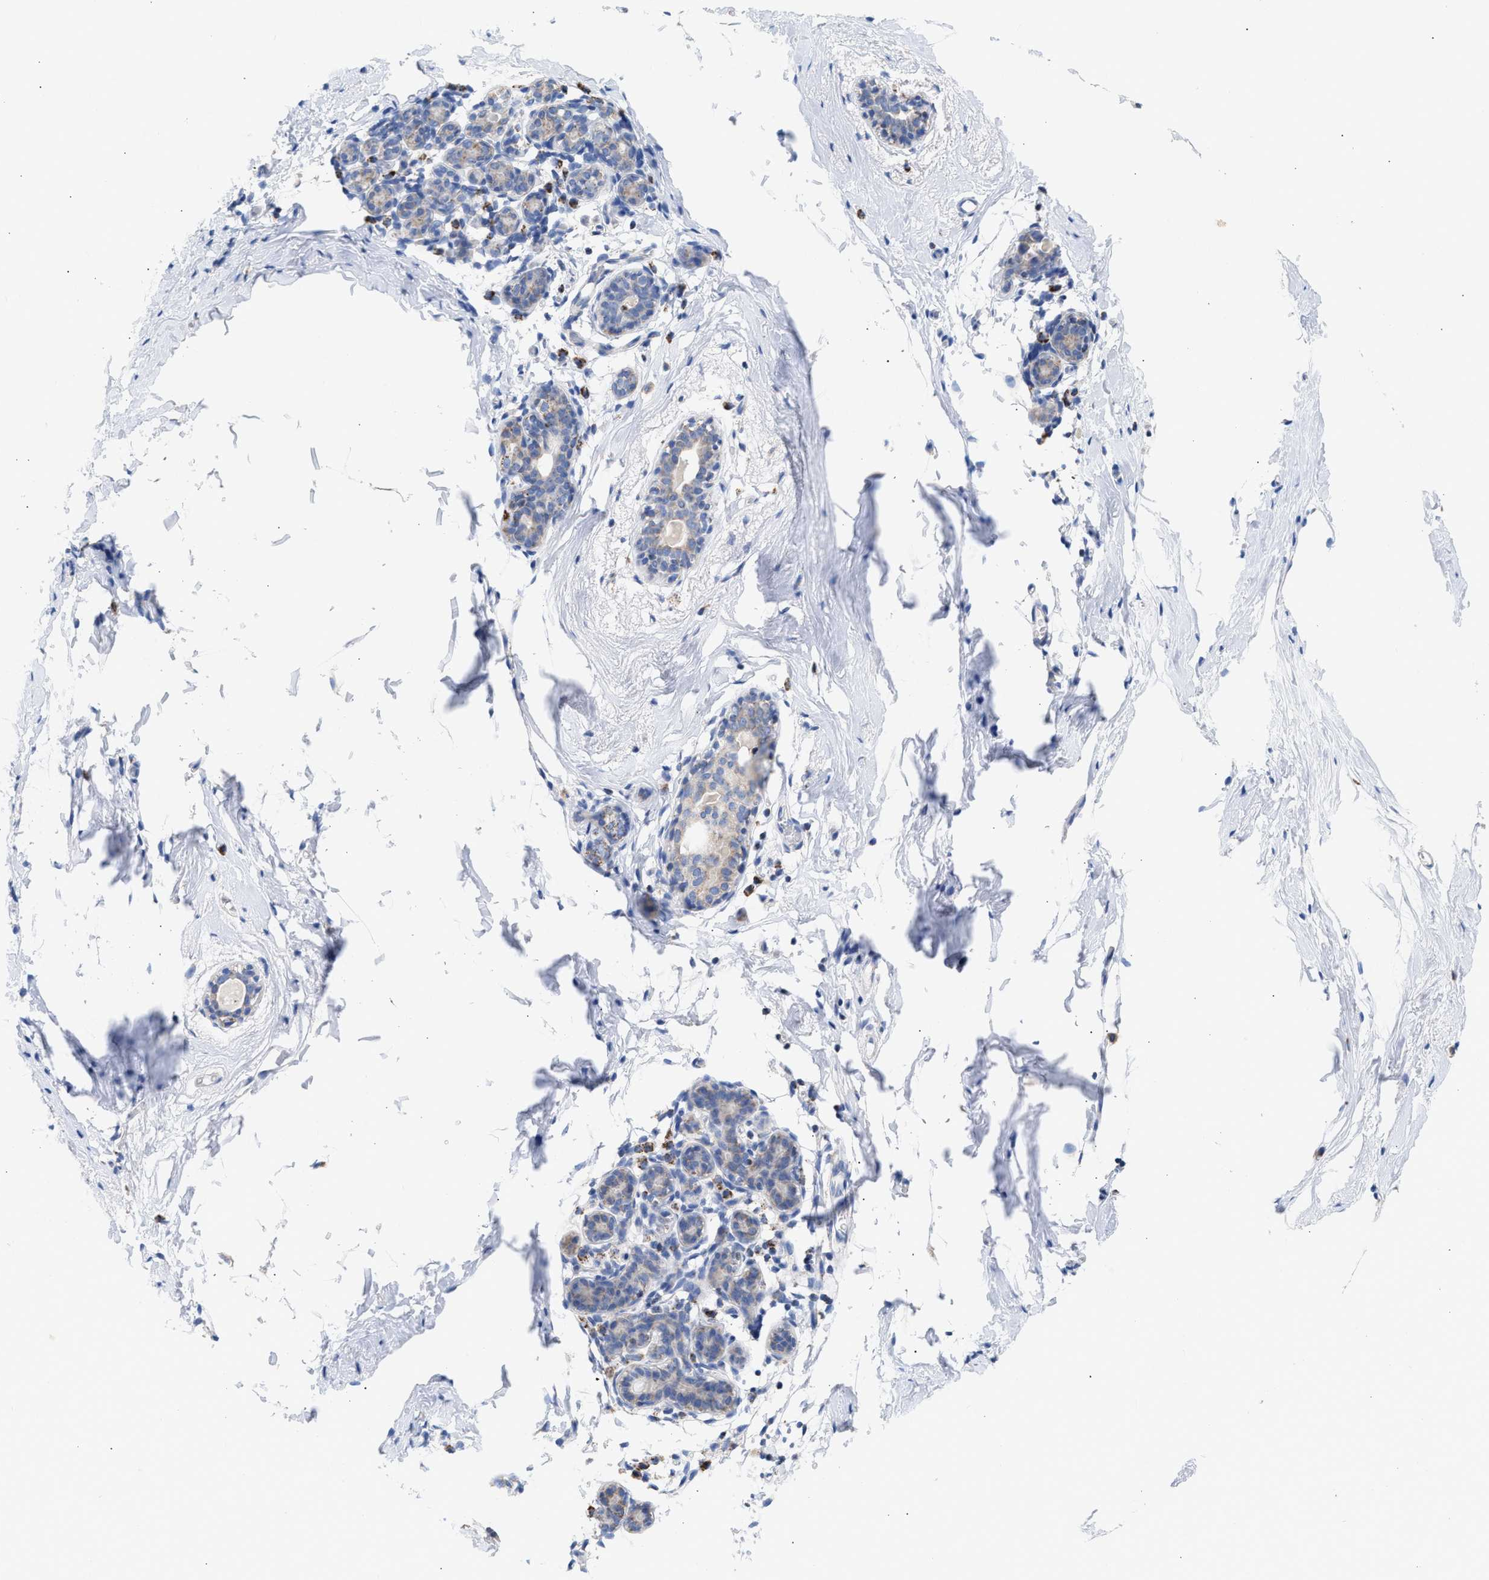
{"staining": {"intensity": "negative", "quantity": "none", "location": "none"}, "tissue": "breast", "cell_type": "Adipocytes", "image_type": "normal", "snomed": [{"axis": "morphology", "description": "Normal tissue, NOS"}, {"axis": "topography", "description": "Breast"}], "caption": "A high-resolution histopathology image shows immunohistochemistry staining of normal breast, which displays no significant staining in adipocytes. (Immunohistochemistry, brightfield microscopy, high magnification).", "gene": "ACOT13", "patient": {"sex": "female", "age": 62}}